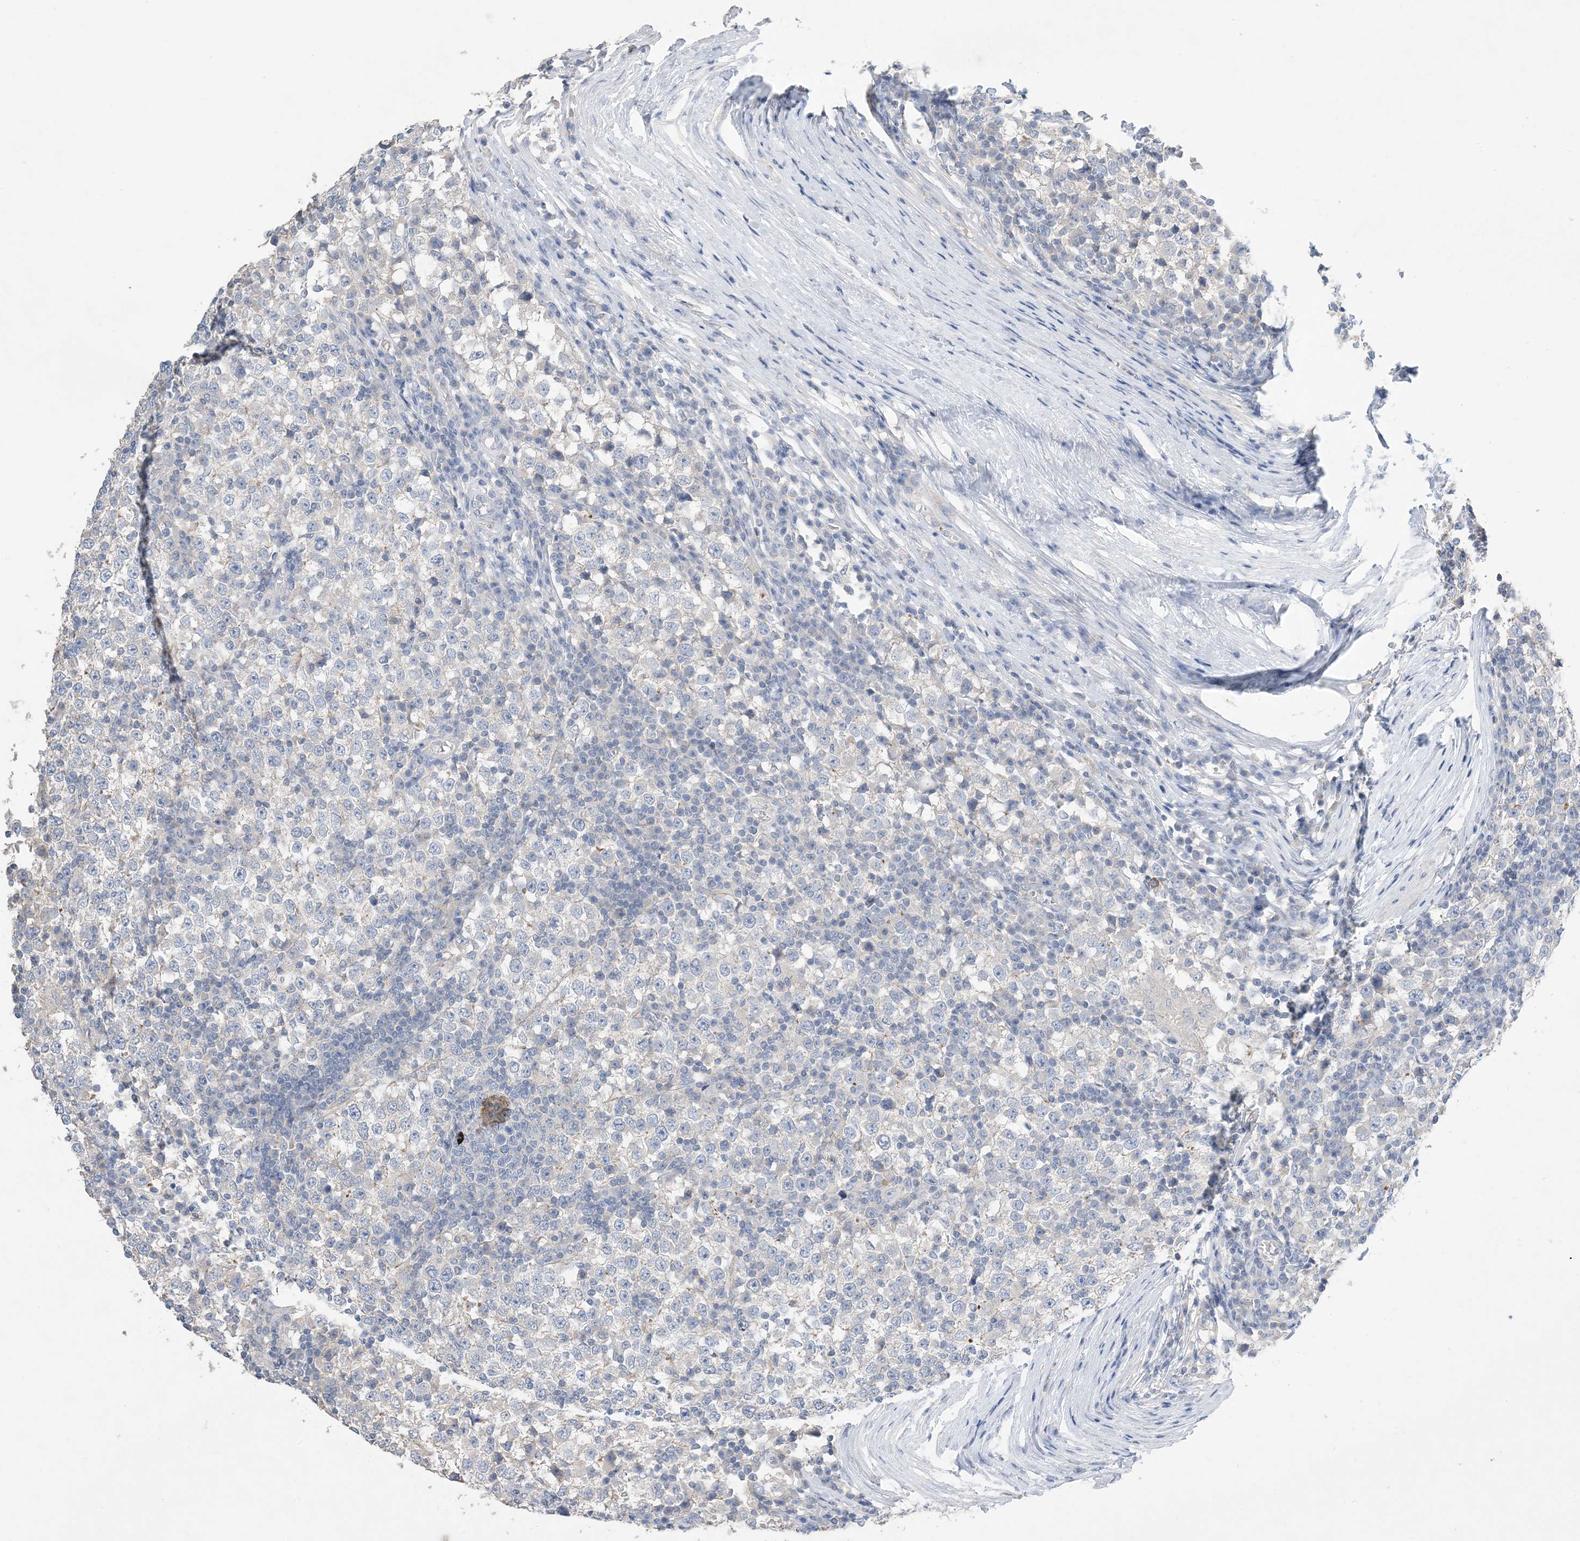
{"staining": {"intensity": "negative", "quantity": "none", "location": "none"}, "tissue": "testis cancer", "cell_type": "Tumor cells", "image_type": "cancer", "snomed": [{"axis": "morphology", "description": "Seminoma, NOS"}, {"axis": "topography", "description": "Testis"}], "caption": "Photomicrograph shows no significant protein staining in tumor cells of testis cancer (seminoma). (Brightfield microscopy of DAB (3,3'-diaminobenzidine) immunohistochemistry at high magnification).", "gene": "KPRP", "patient": {"sex": "male", "age": 65}}